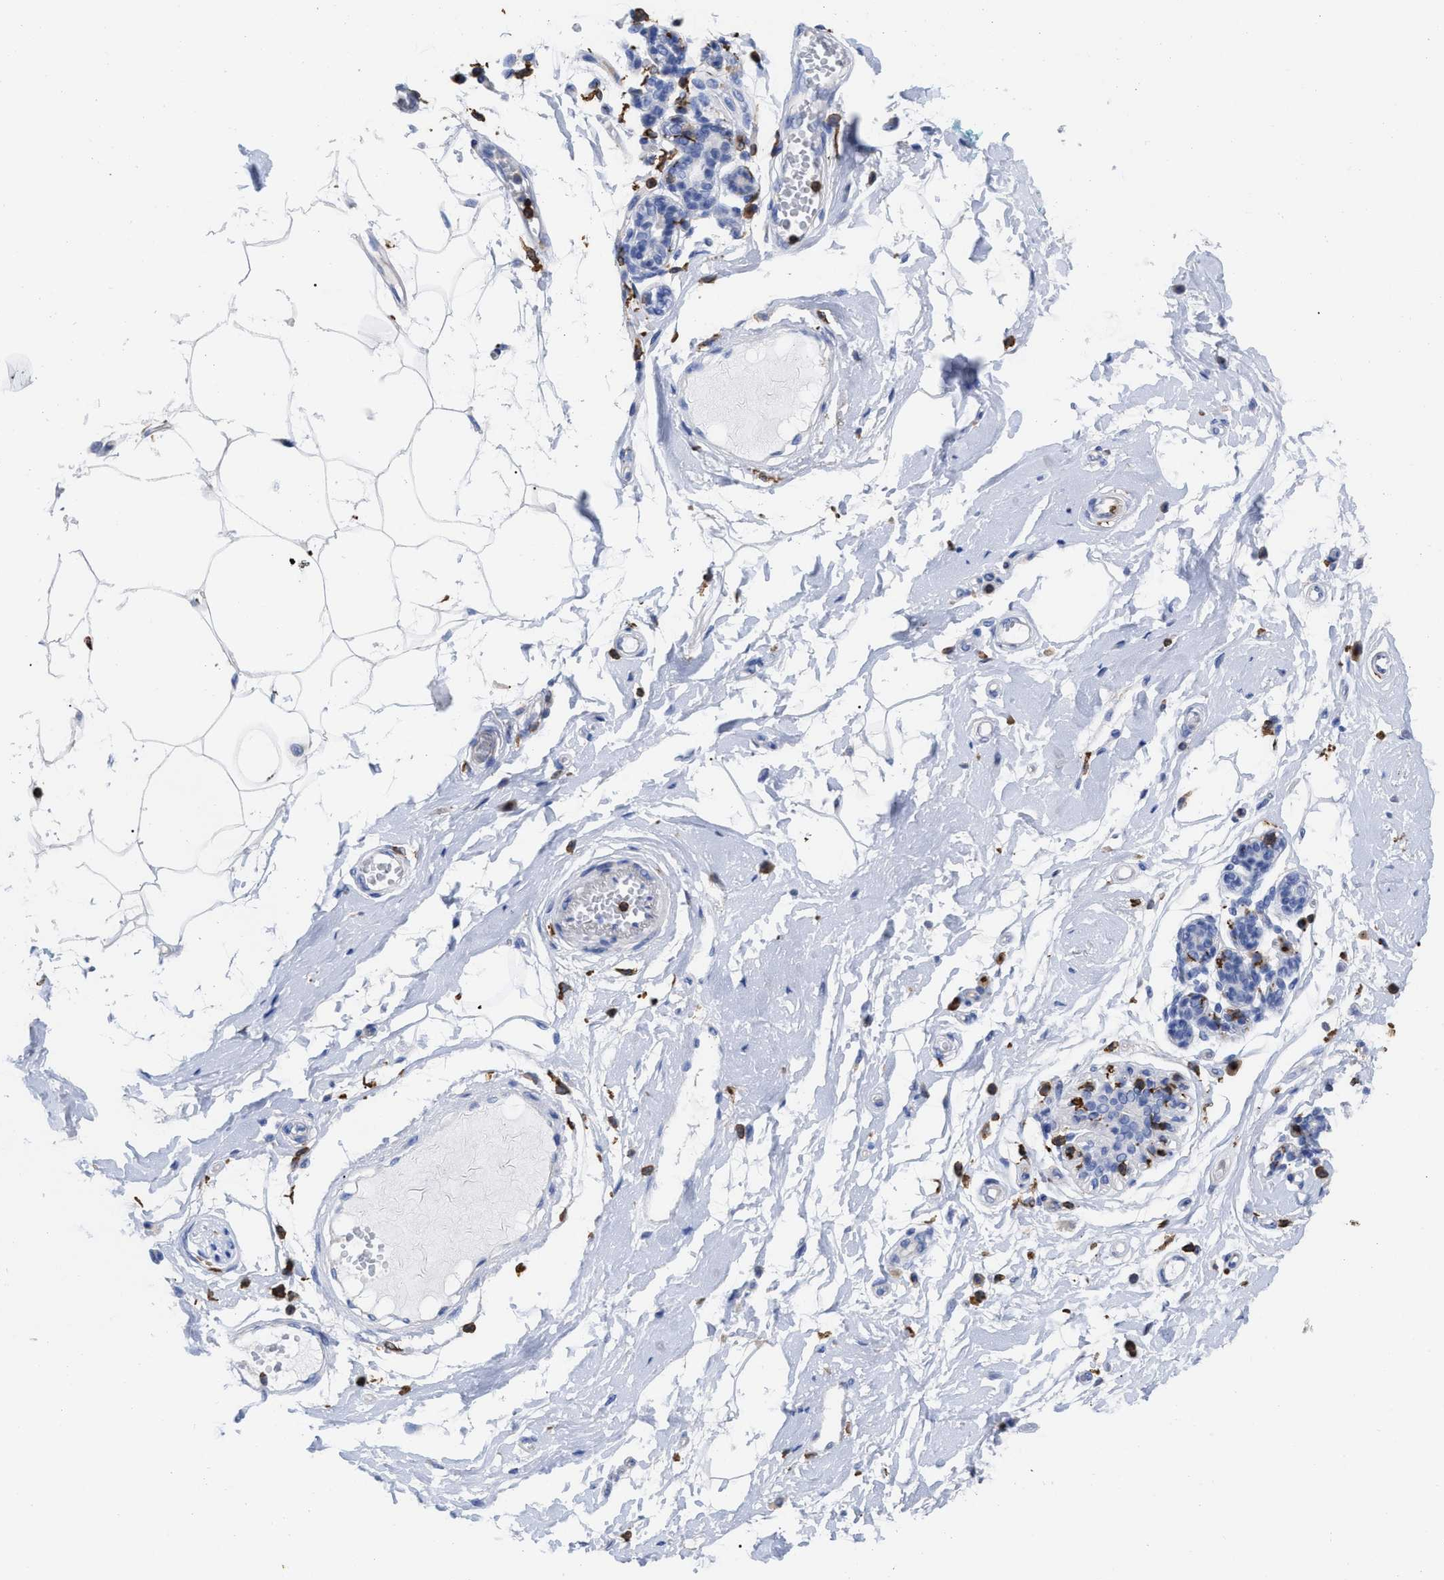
{"staining": {"intensity": "negative", "quantity": "none", "location": "none"}, "tissue": "breast", "cell_type": "Adipocytes", "image_type": "normal", "snomed": [{"axis": "morphology", "description": "Normal tissue, NOS"}, {"axis": "morphology", "description": "Lobular carcinoma"}, {"axis": "topography", "description": "Breast"}], "caption": "An immunohistochemistry photomicrograph of benign breast is shown. There is no staining in adipocytes of breast. The staining is performed using DAB (3,3'-diaminobenzidine) brown chromogen with nuclei counter-stained in using hematoxylin.", "gene": "HCLS1", "patient": {"sex": "female", "age": 59}}